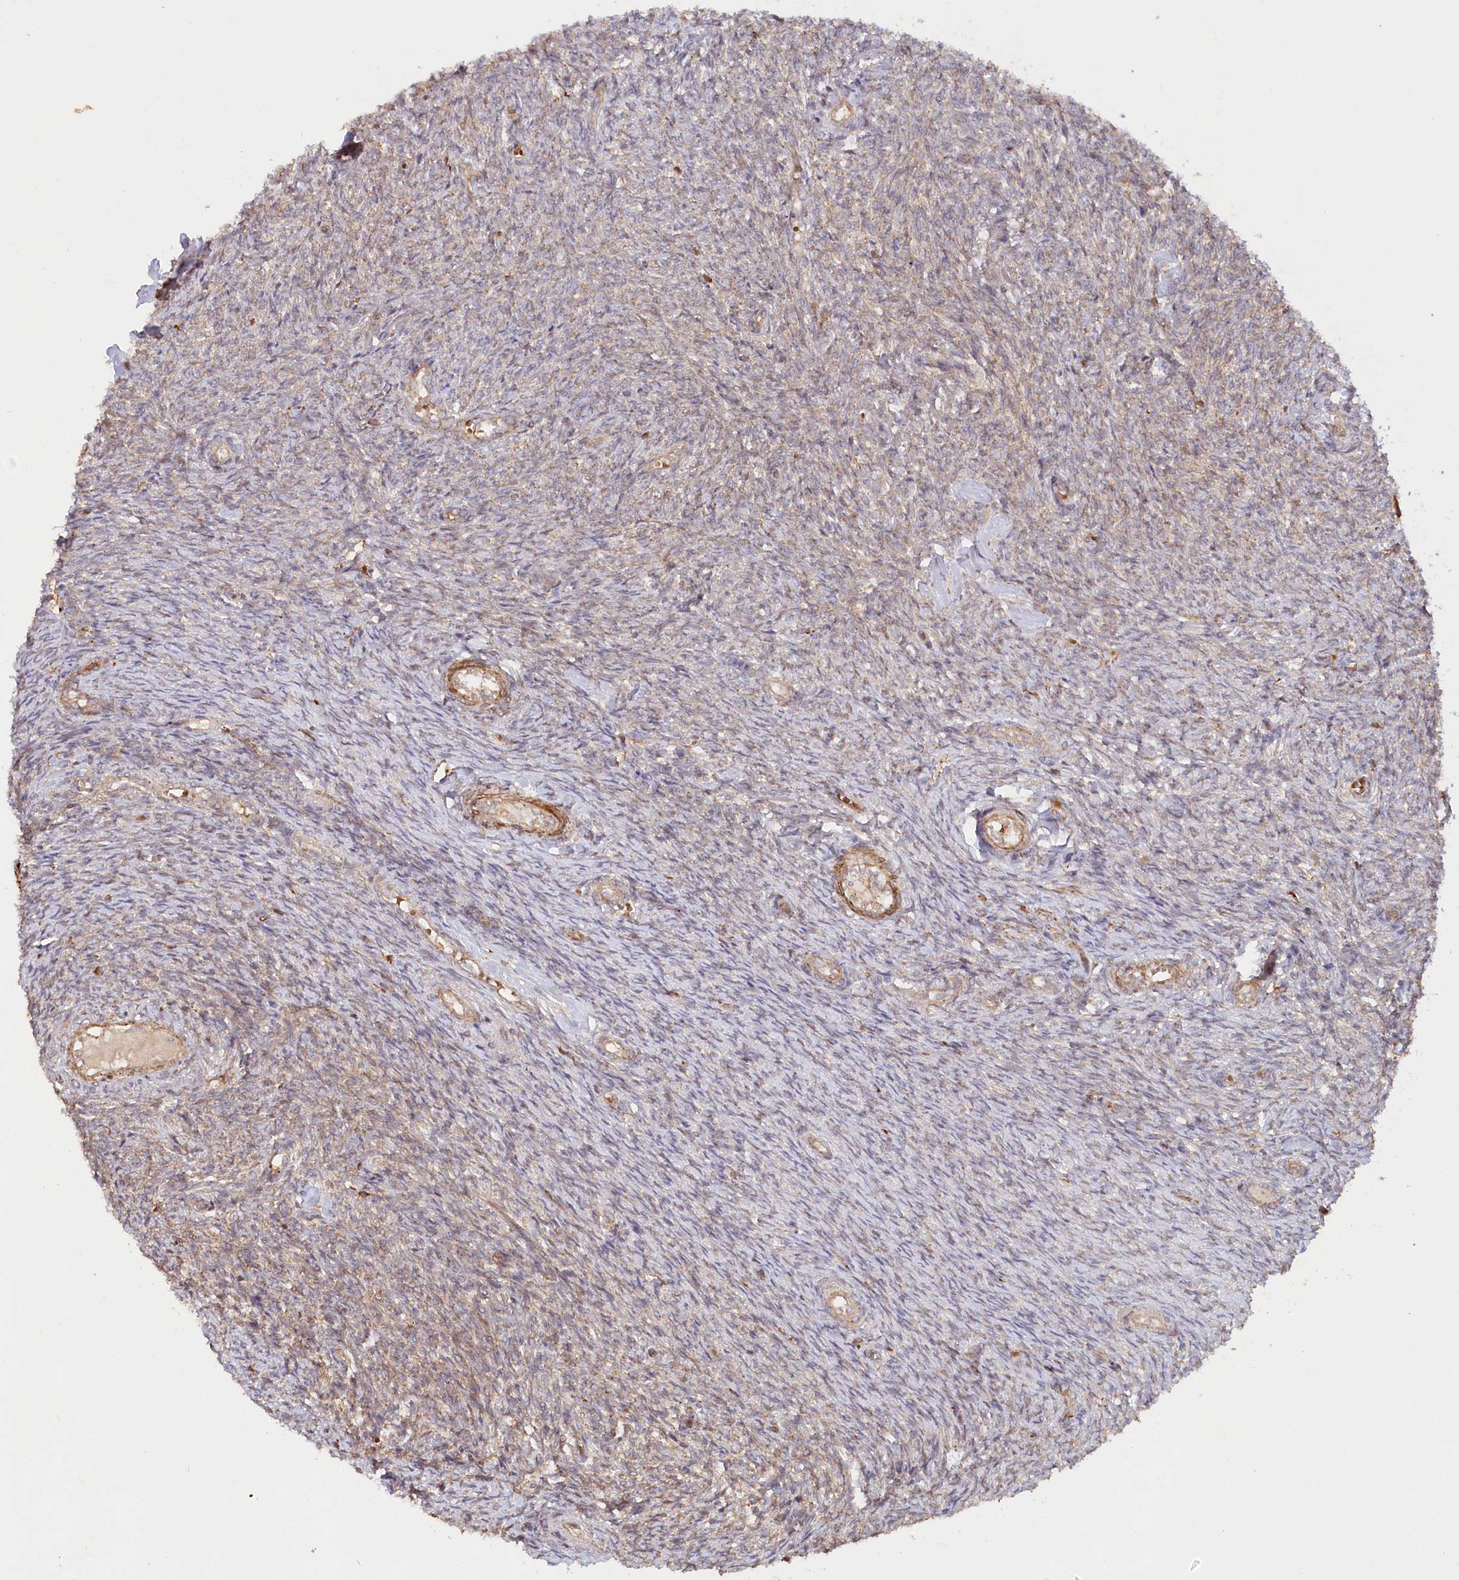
{"staining": {"intensity": "weak", "quantity": "25%-75%", "location": "cytoplasmic/membranous"}, "tissue": "ovary", "cell_type": "Ovarian stroma cells", "image_type": "normal", "snomed": [{"axis": "morphology", "description": "Normal tissue, NOS"}, {"axis": "topography", "description": "Ovary"}], "caption": "Immunohistochemistry (IHC) of benign ovary exhibits low levels of weak cytoplasmic/membranous staining in approximately 25%-75% of ovarian stroma cells. (DAB (3,3'-diaminobenzidine) IHC with brightfield microscopy, high magnification).", "gene": "PAIP2", "patient": {"sex": "female", "age": 44}}